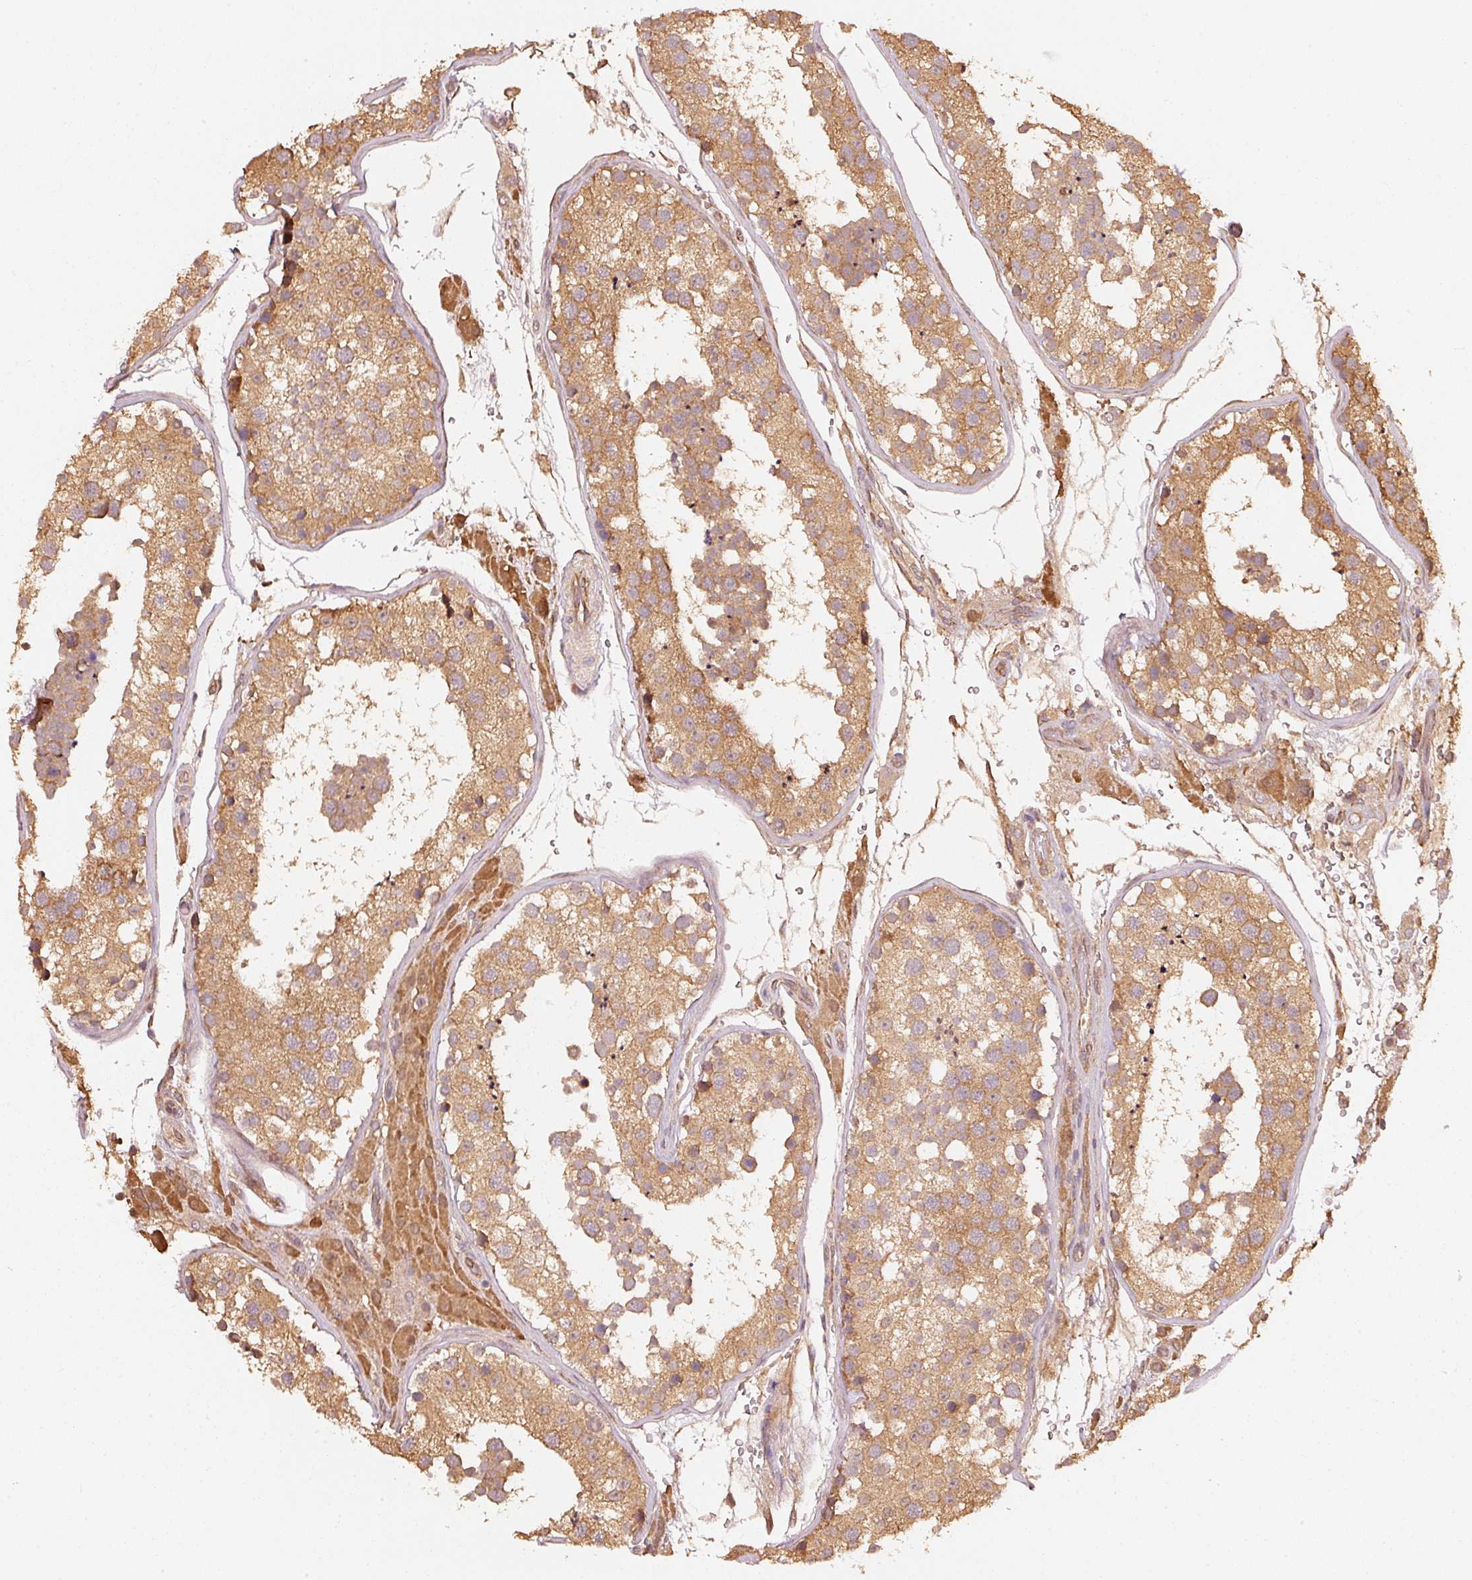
{"staining": {"intensity": "moderate", "quantity": ">75%", "location": "cytoplasmic/membranous"}, "tissue": "testis", "cell_type": "Cells in seminiferous ducts", "image_type": "normal", "snomed": [{"axis": "morphology", "description": "Normal tissue, NOS"}, {"axis": "topography", "description": "Testis"}], "caption": "Cells in seminiferous ducts reveal medium levels of moderate cytoplasmic/membranous staining in approximately >75% of cells in normal testis. Using DAB (3,3'-diaminobenzidine) (brown) and hematoxylin (blue) stains, captured at high magnification using brightfield microscopy.", "gene": "STAU1", "patient": {"sex": "male", "age": 26}}